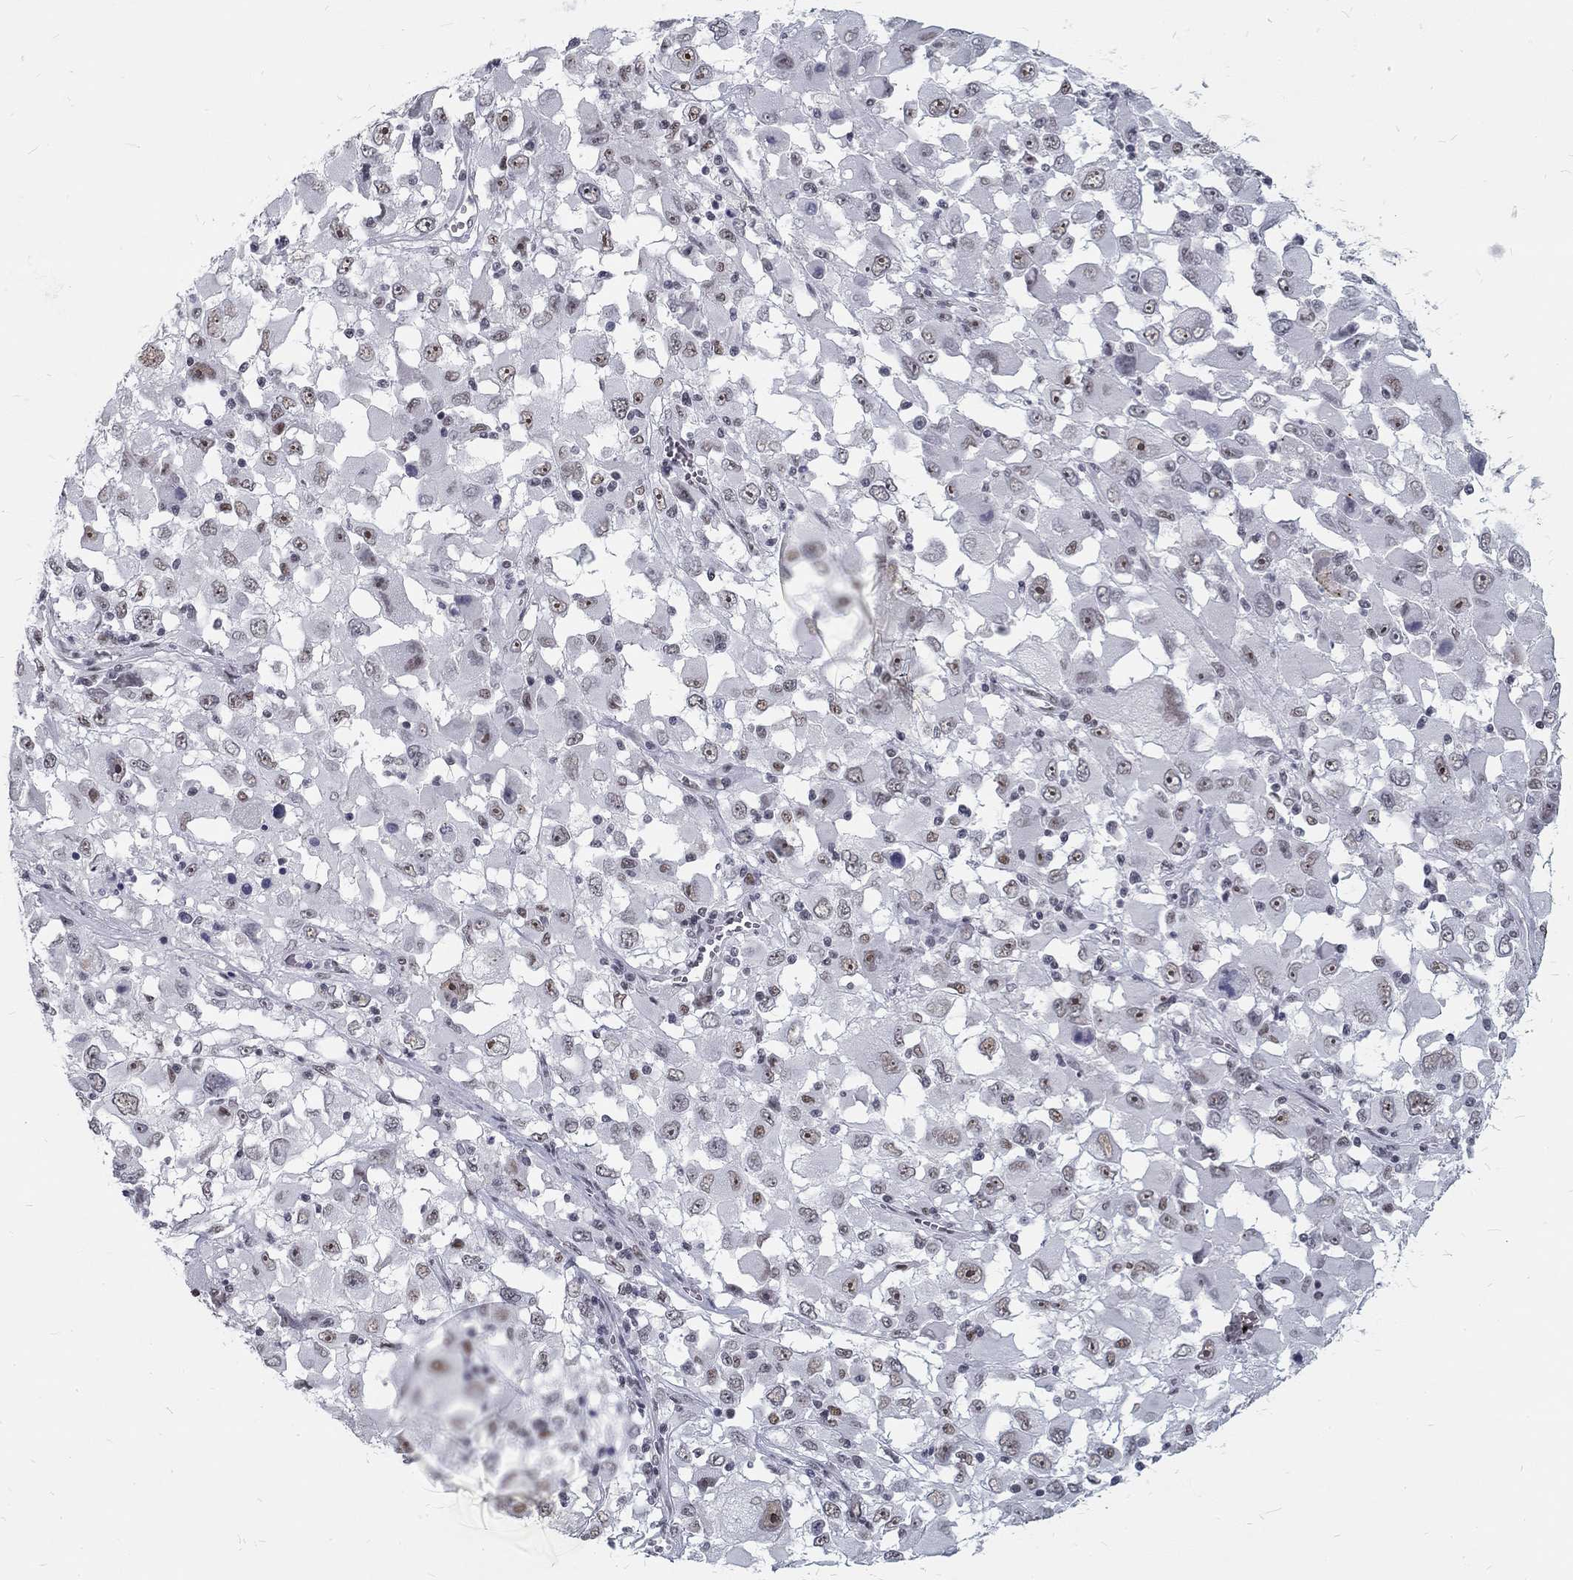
{"staining": {"intensity": "weak", "quantity": "<25%", "location": "nuclear"}, "tissue": "melanoma", "cell_type": "Tumor cells", "image_type": "cancer", "snomed": [{"axis": "morphology", "description": "Malignant melanoma, Metastatic site"}, {"axis": "topography", "description": "Soft tissue"}], "caption": "Immunohistochemistry (IHC) image of neoplastic tissue: malignant melanoma (metastatic site) stained with DAB (3,3'-diaminobenzidine) demonstrates no significant protein staining in tumor cells.", "gene": "SNORC", "patient": {"sex": "male", "age": 50}}